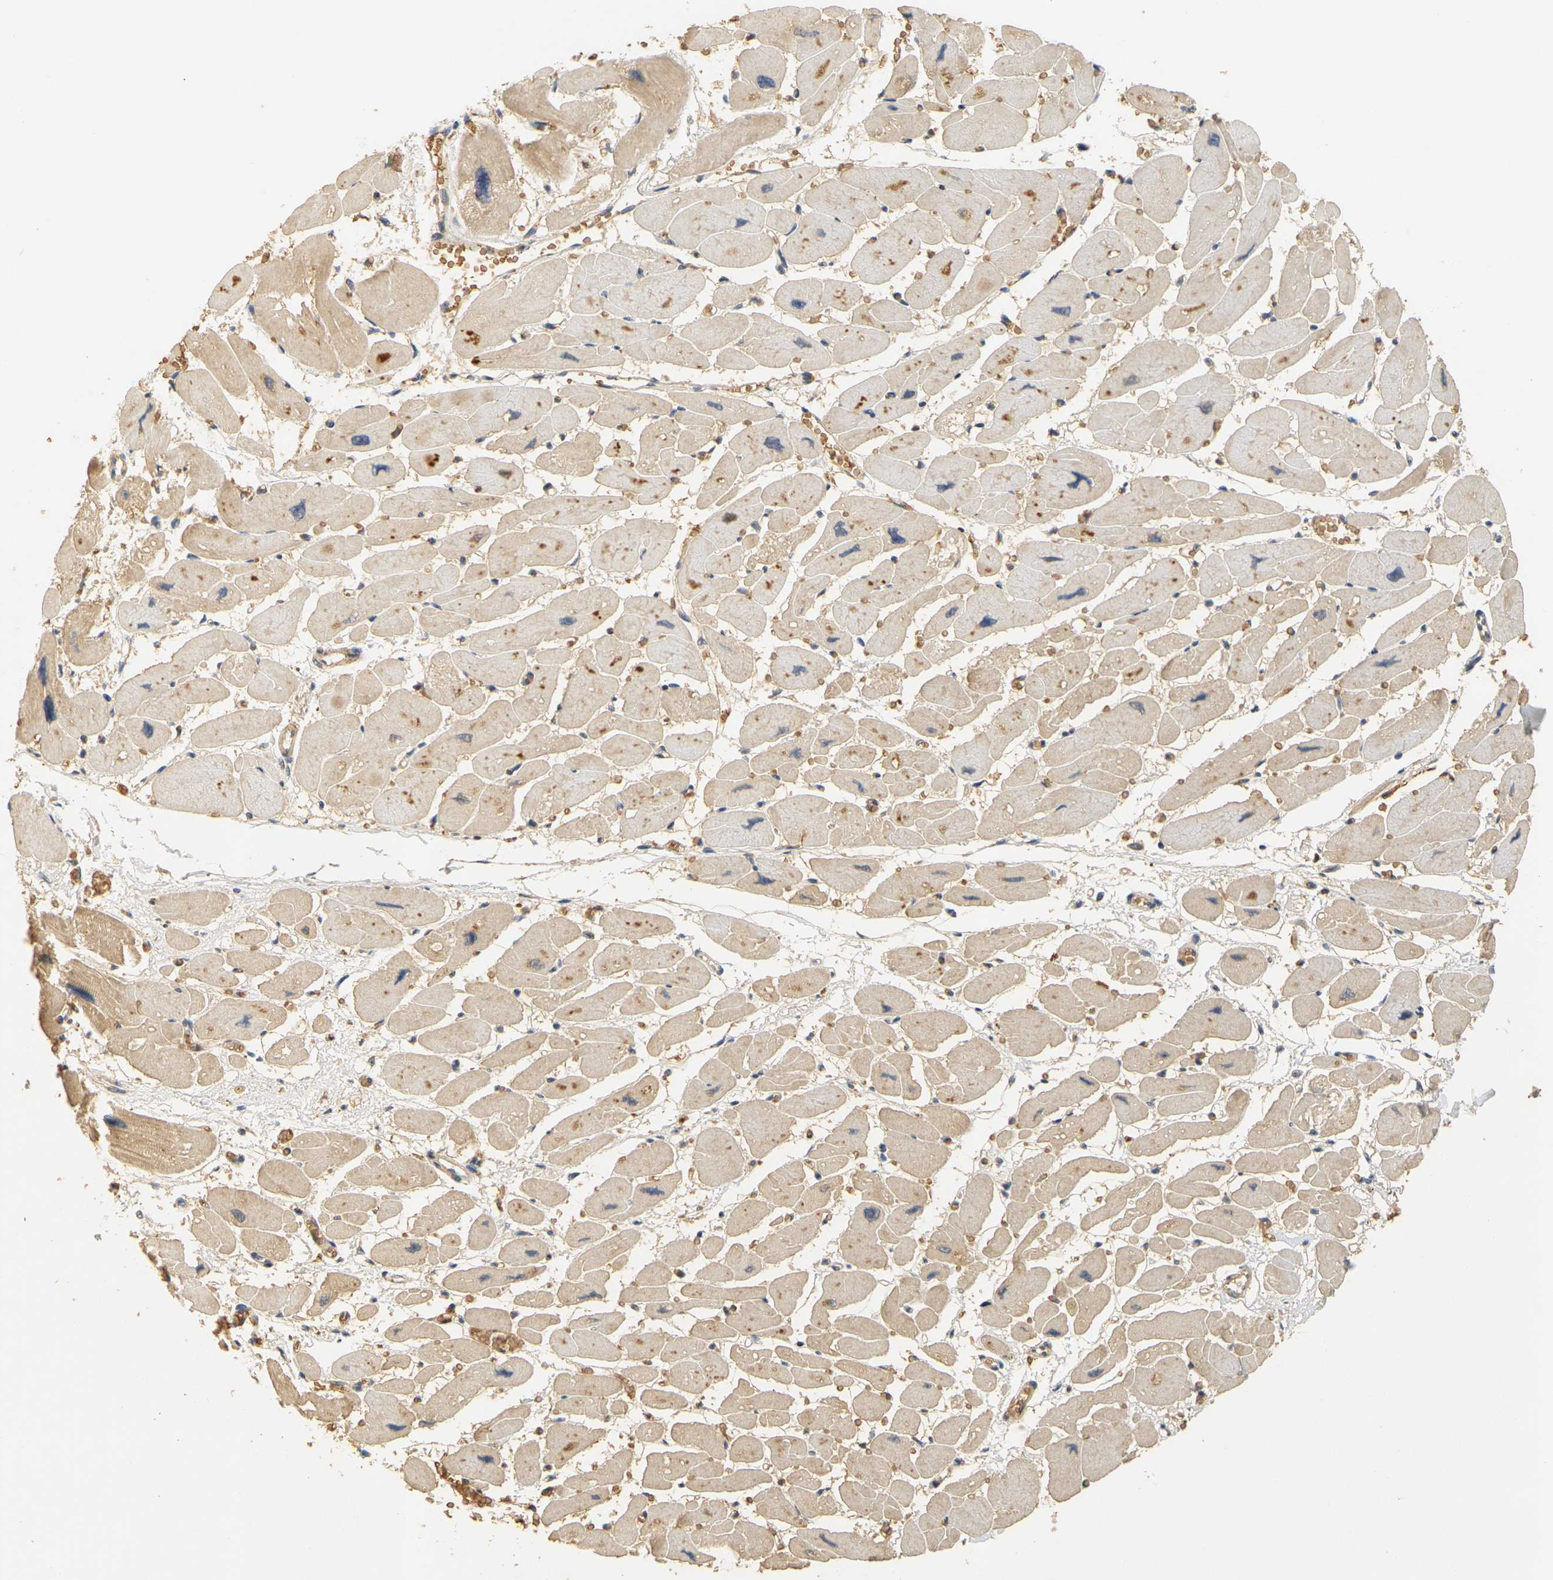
{"staining": {"intensity": "moderate", "quantity": ">75%", "location": "cytoplasmic/membranous"}, "tissue": "heart muscle", "cell_type": "Cardiomyocytes", "image_type": "normal", "snomed": [{"axis": "morphology", "description": "Normal tissue, NOS"}, {"axis": "topography", "description": "Heart"}], "caption": "Immunohistochemical staining of normal heart muscle shows medium levels of moderate cytoplasmic/membranous positivity in about >75% of cardiomyocytes. (IHC, brightfield microscopy, high magnification).", "gene": "MEGF9", "patient": {"sex": "female", "age": 54}}